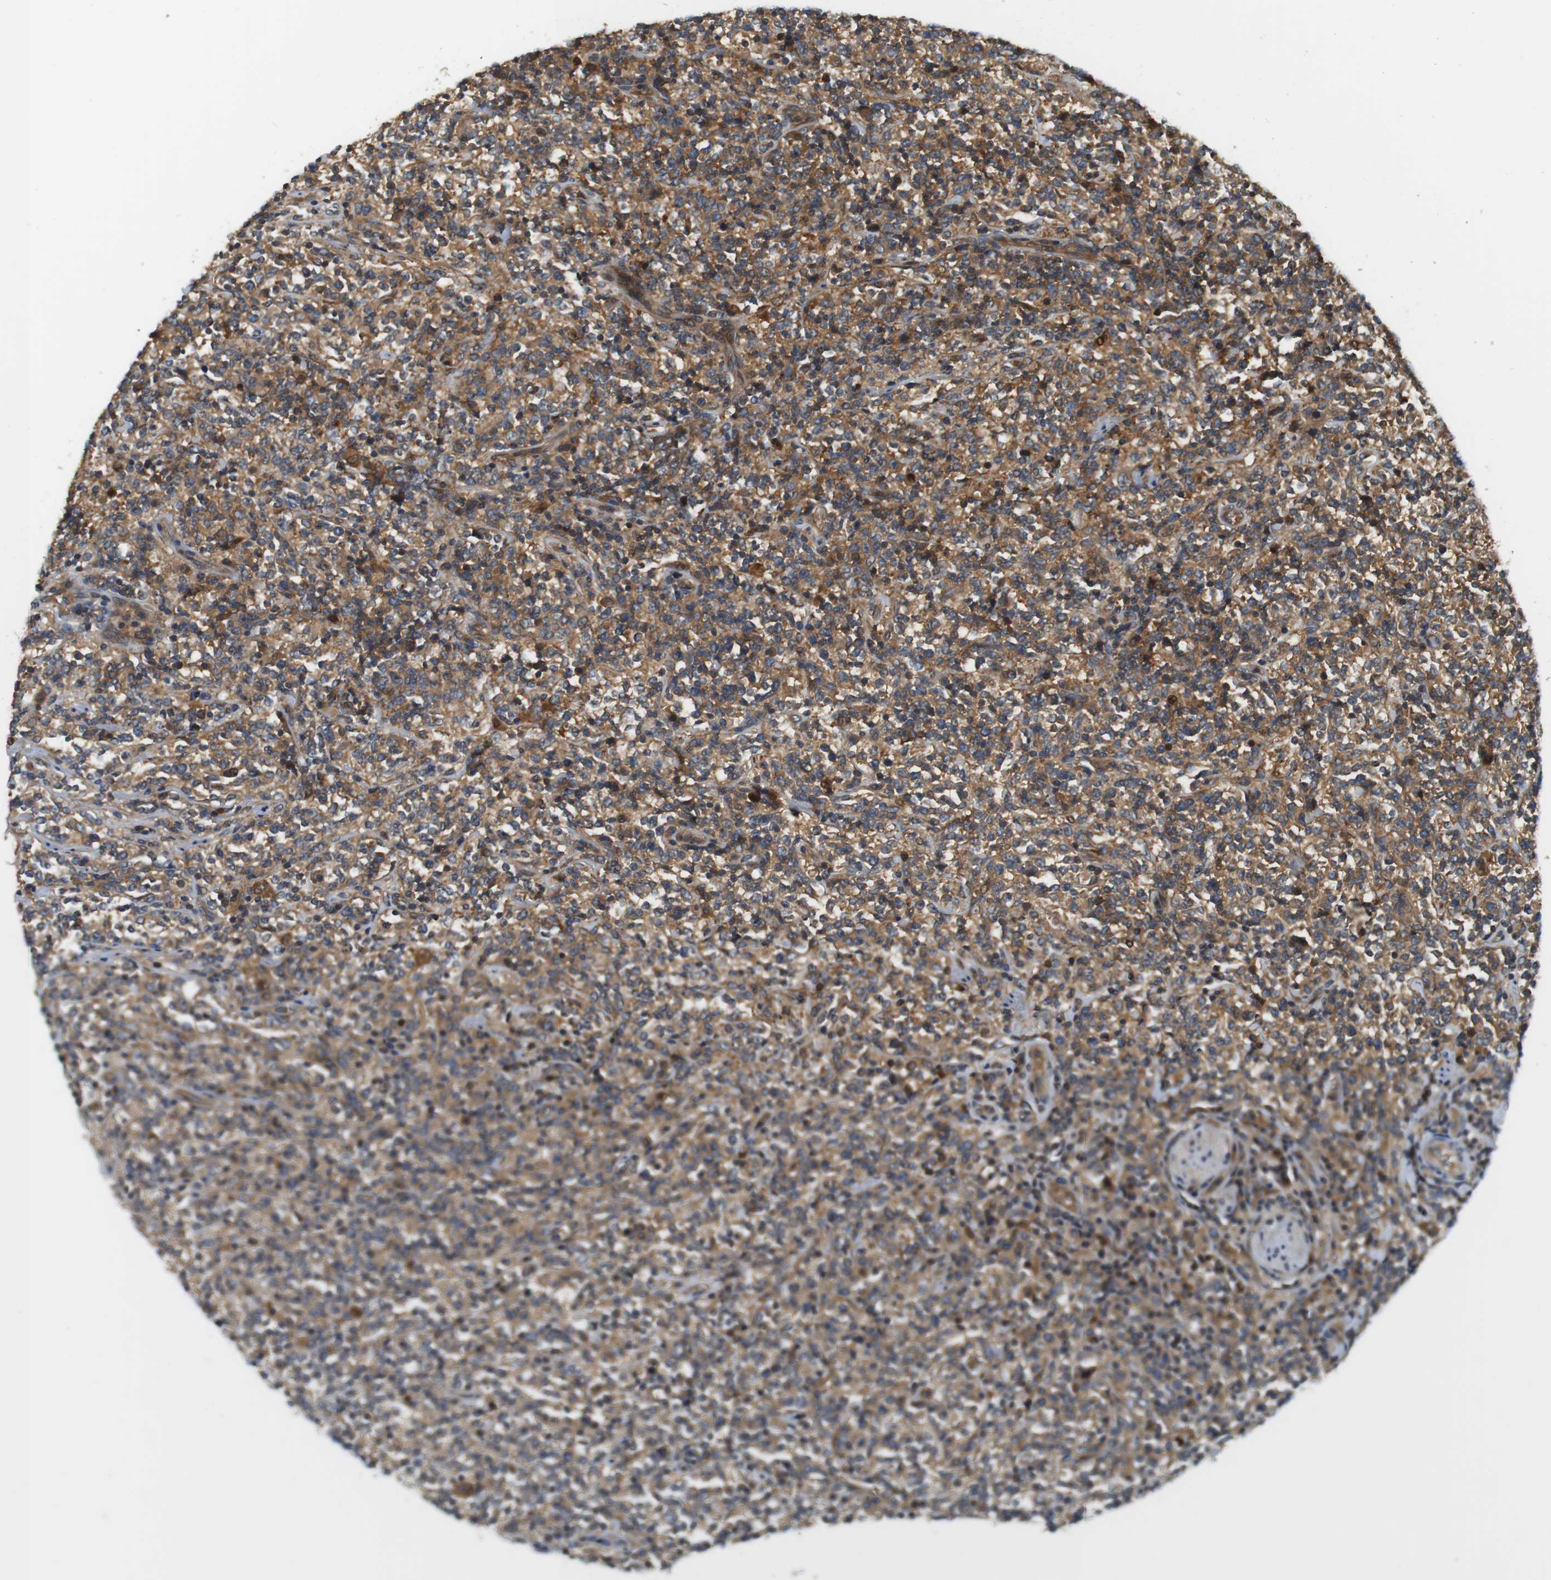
{"staining": {"intensity": "moderate", "quantity": ">75%", "location": "cytoplasmic/membranous"}, "tissue": "lymphoma", "cell_type": "Tumor cells", "image_type": "cancer", "snomed": [{"axis": "morphology", "description": "Malignant lymphoma, non-Hodgkin's type, High grade"}, {"axis": "topography", "description": "Soft tissue"}], "caption": "Tumor cells display medium levels of moderate cytoplasmic/membranous staining in approximately >75% of cells in lymphoma.", "gene": "SH3GLB1", "patient": {"sex": "male", "age": 18}}